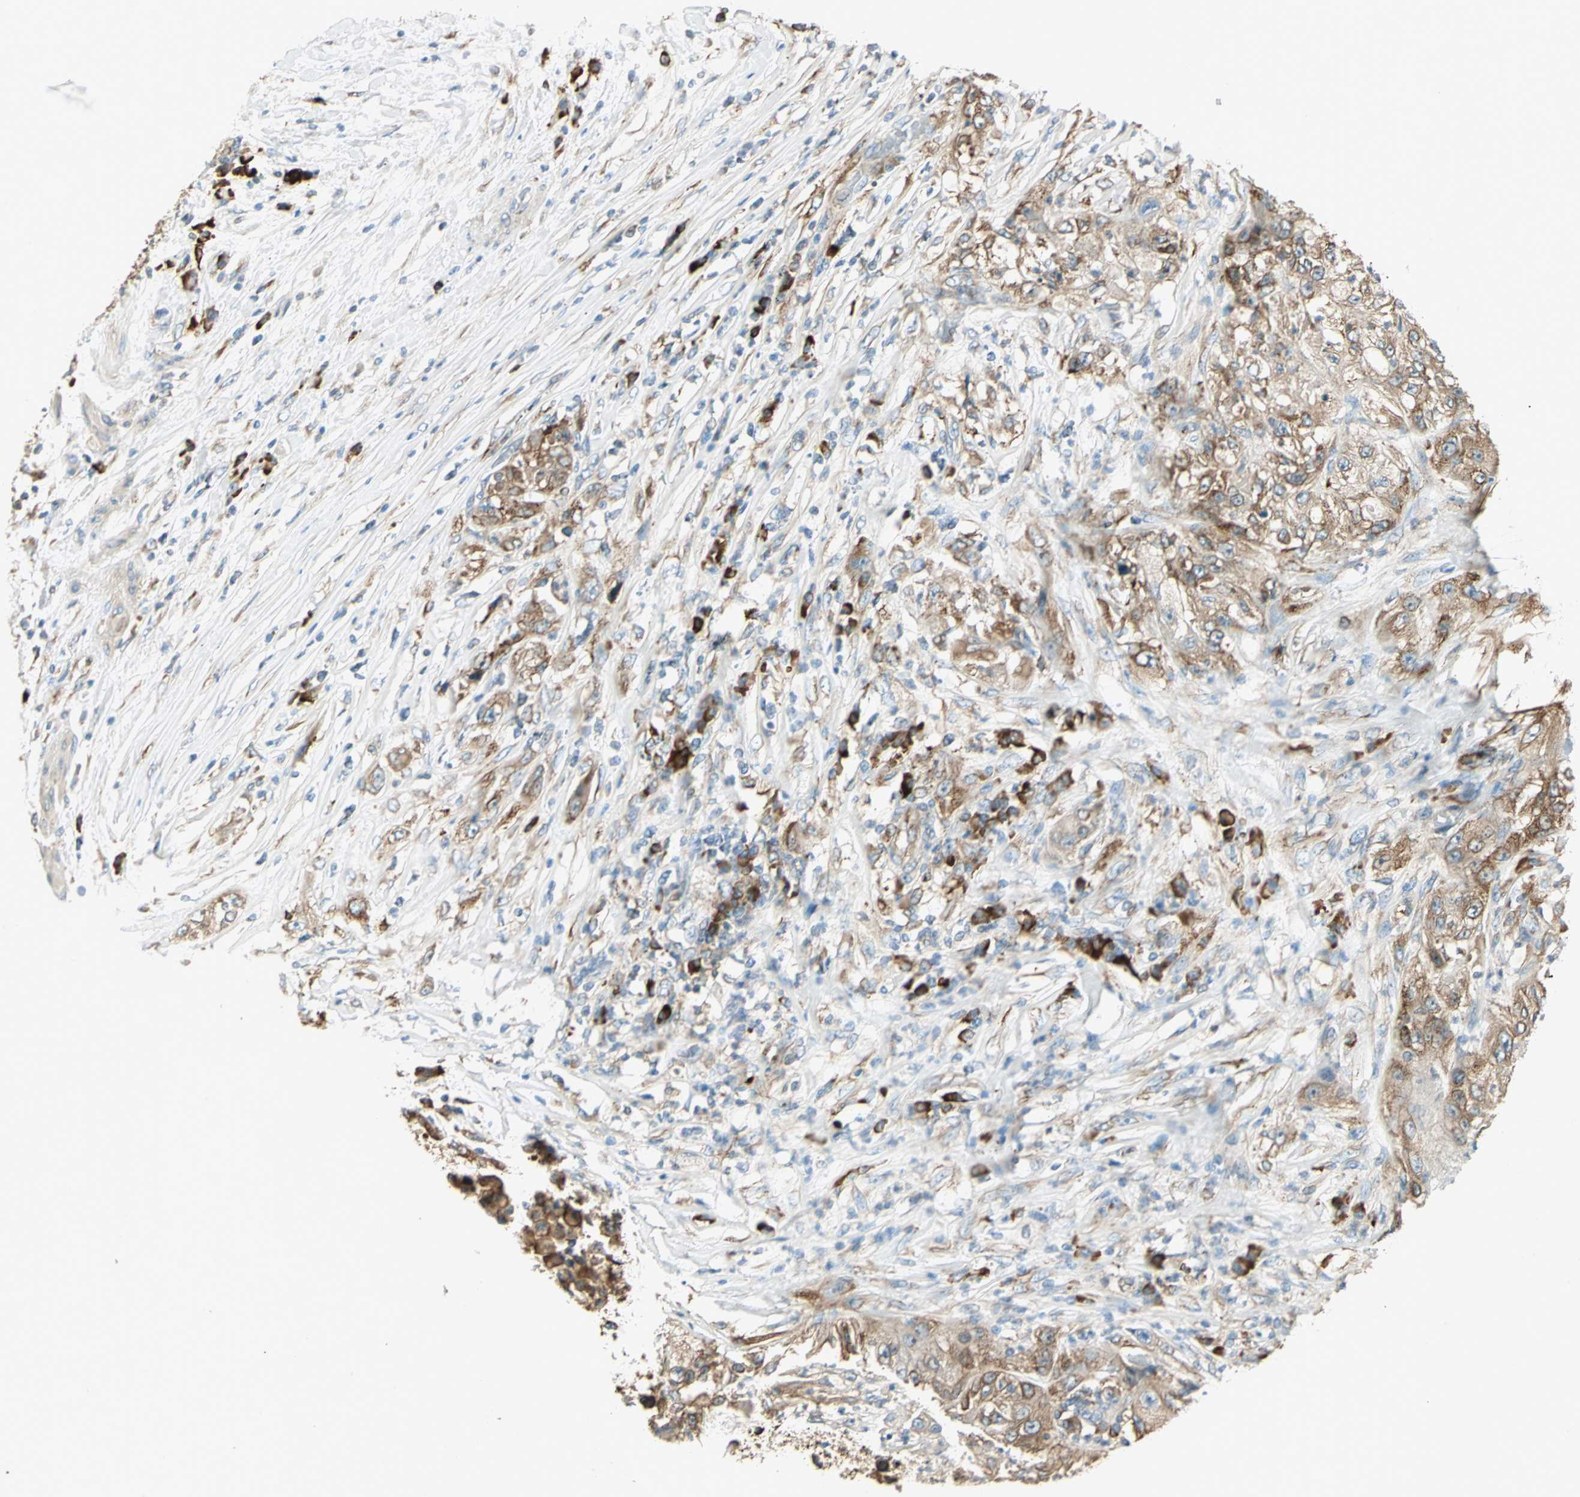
{"staining": {"intensity": "moderate", "quantity": ">75%", "location": "cytoplasmic/membranous"}, "tissue": "lung cancer", "cell_type": "Tumor cells", "image_type": "cancer", "snomed": [{"axis": "morphology", "description": "Inflammation, NOS"}, {"axis": "morphology", "description": "Squamous cell carcinoma, NOS"}, {"axis": "topography", "description": "Lymph node"}, {"axis": "topography", "description": "Soft tissue"}, {"axis": "topography", "description": "Lung"}], "caption": "Immunohistochemistry (IHC) image of lung cancer stained for a protein (brown), which reveals medium levels of moderate cytoplasmic/membranous positivity in about >75% of tumor cells.", "gene": "PDIA4", "patient": {"sex": "male", "age": 66}}